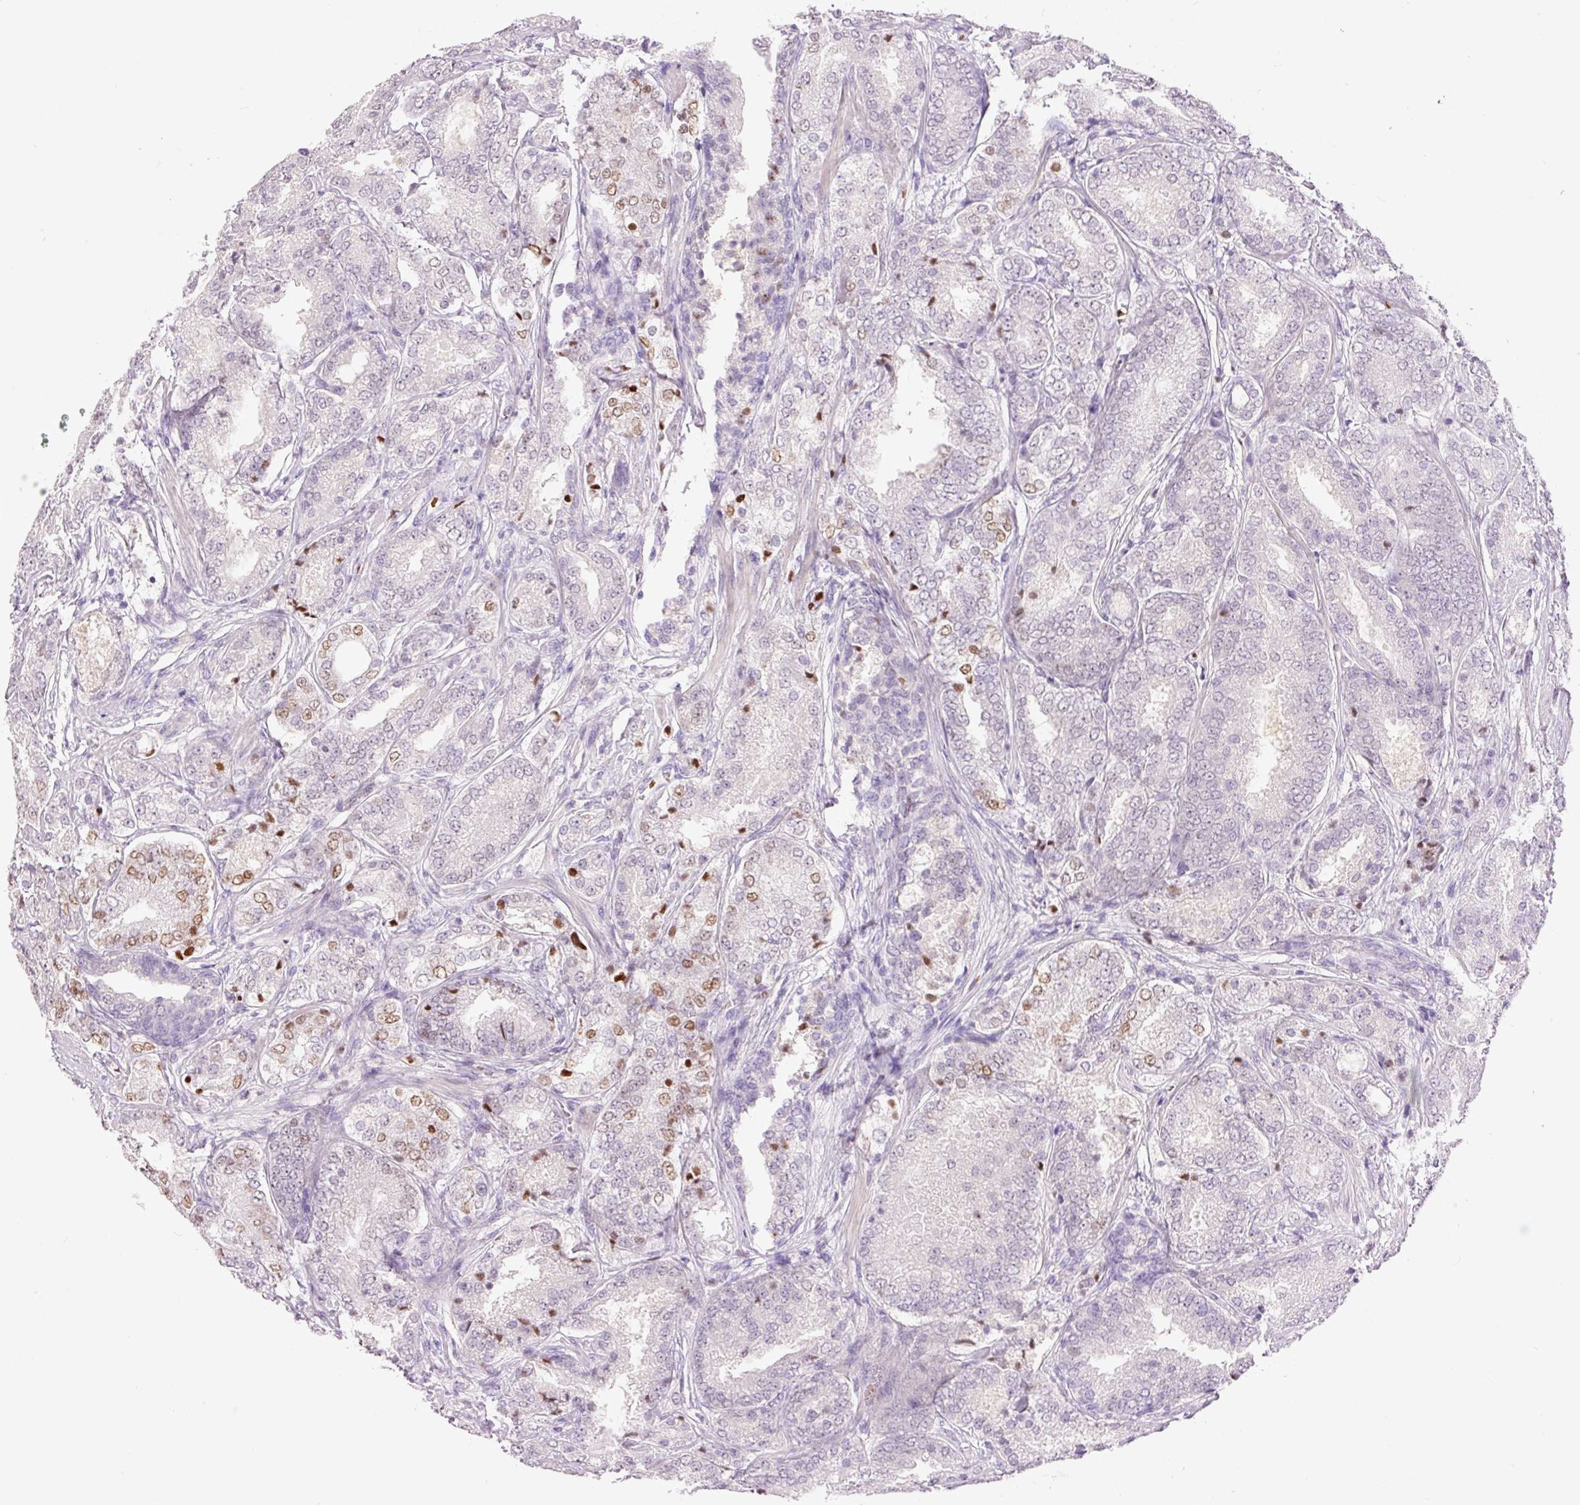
{"staining": {"intensity": "negative", "quantity": "none", "location": "none"}, "tissue": "prostate cancer", "cell_type": "Tumor cells", "image_type": "cancer", "snomed": [{"axis": "morphology", "description": "Adenocarcinoma, High grade"}, {"axis": "topography", "description": "Prostate"}], "caption": "Prostate cancer (high-grade adenocarcinoma) was stained to show a protein in brown. There is no significant staining in tumor cells. Brightfield microscopy of immunohistochemistry stained with DAB (brown) and hematoxylin (blue), captured at high magnification.", "gene": "LY6G6D", "patient": {"sex": "male", "age": 63}}